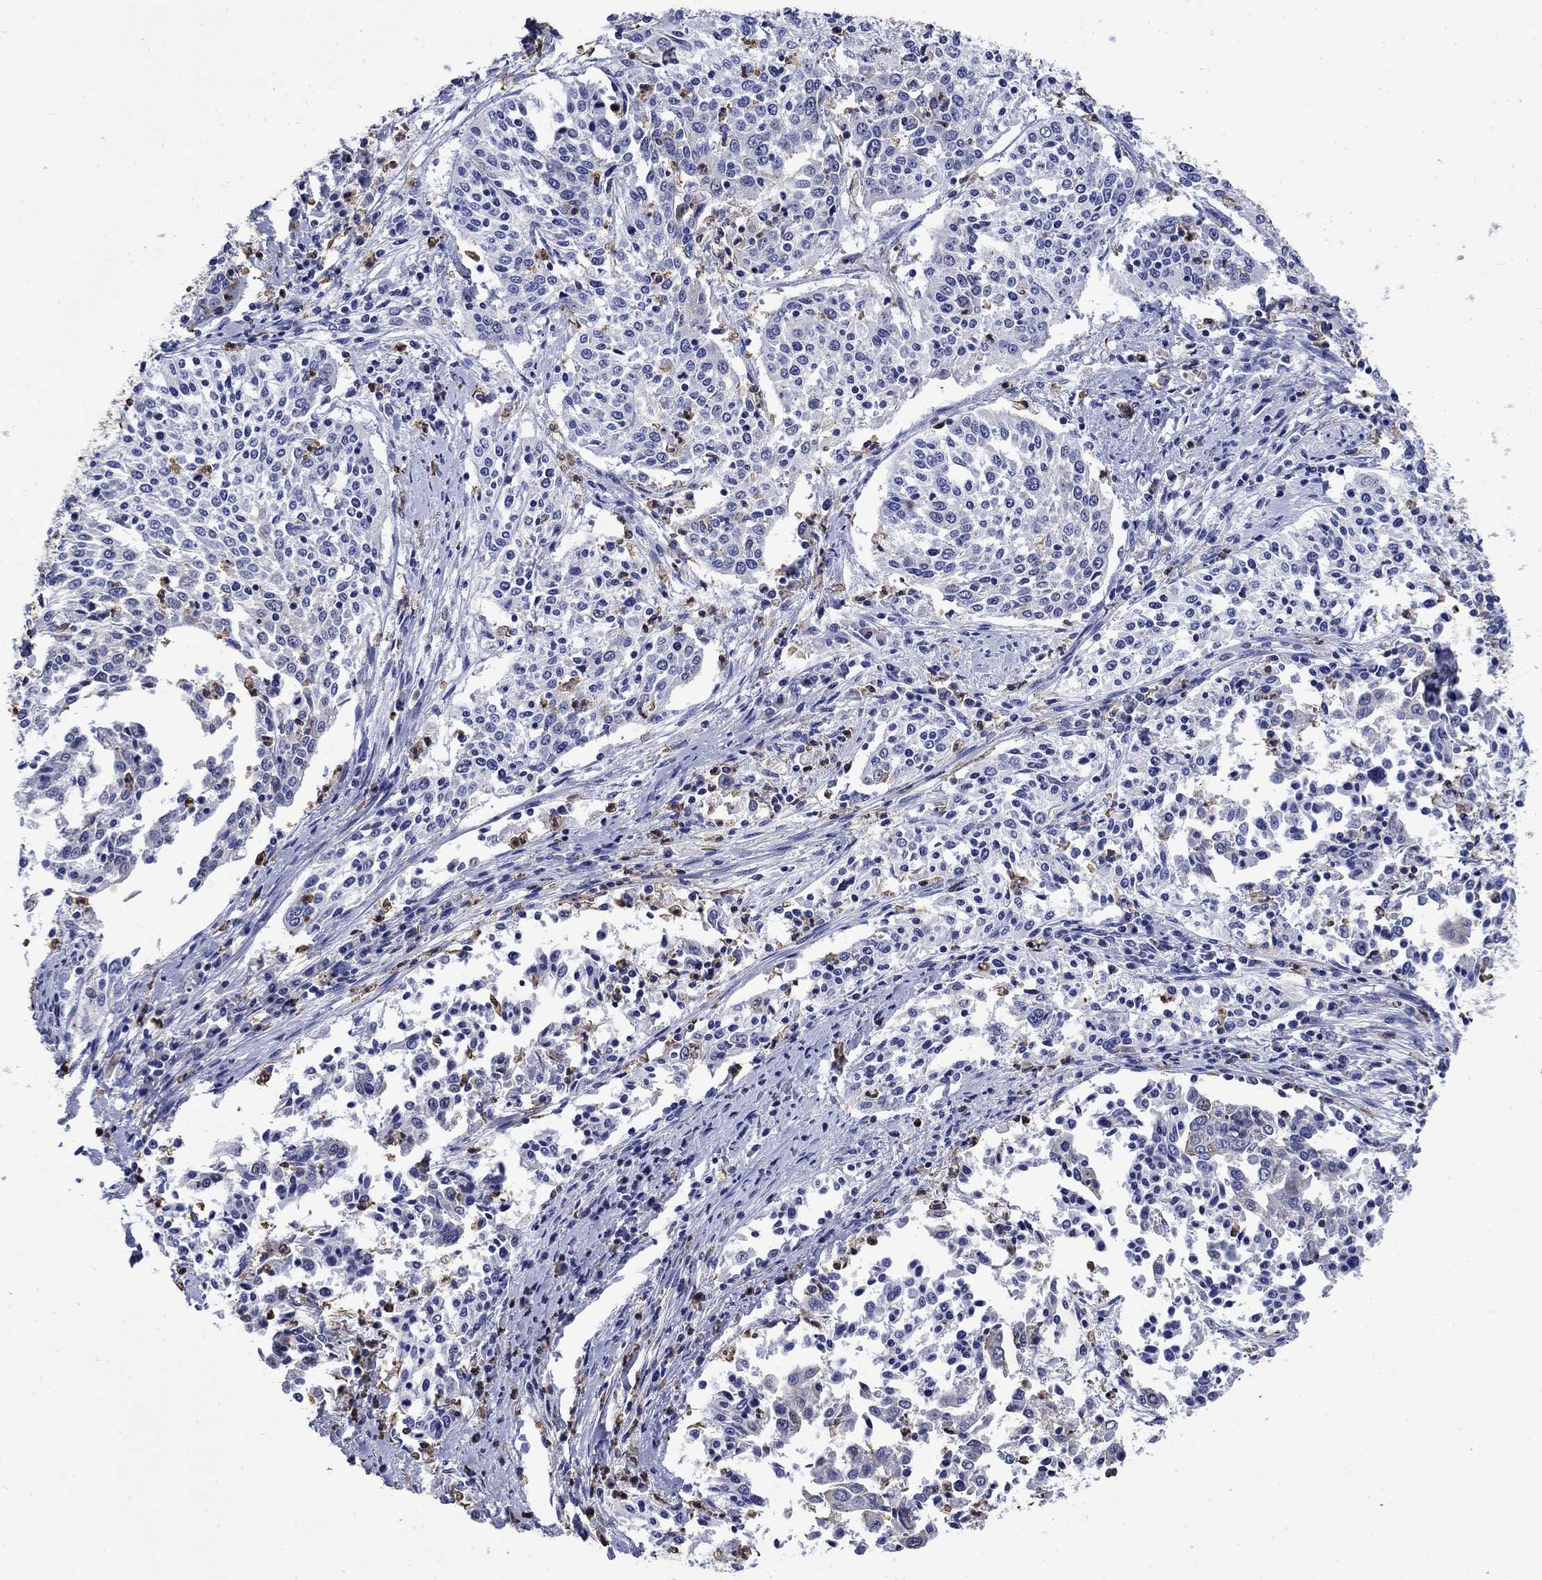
{"staining": {"intensity": "negative", "quantity": "none", "location": "none"}, "tissue": "cervical cancer", "cell_type": "Tumor cells", "image_type": "cancer", "snomed": [{"axis": "morphology", "description": "Squamous cell carcinoma, NOS"}, {"axis": "topography", "description": "Cervix"}], "caption": "The histopathology image shows no staining of tumor cells in squamous cell carcinoma (cervical). Nuclei are stained in blue.", "gene": "TFR2", "patient": {"sex": "female", "age": 41}}